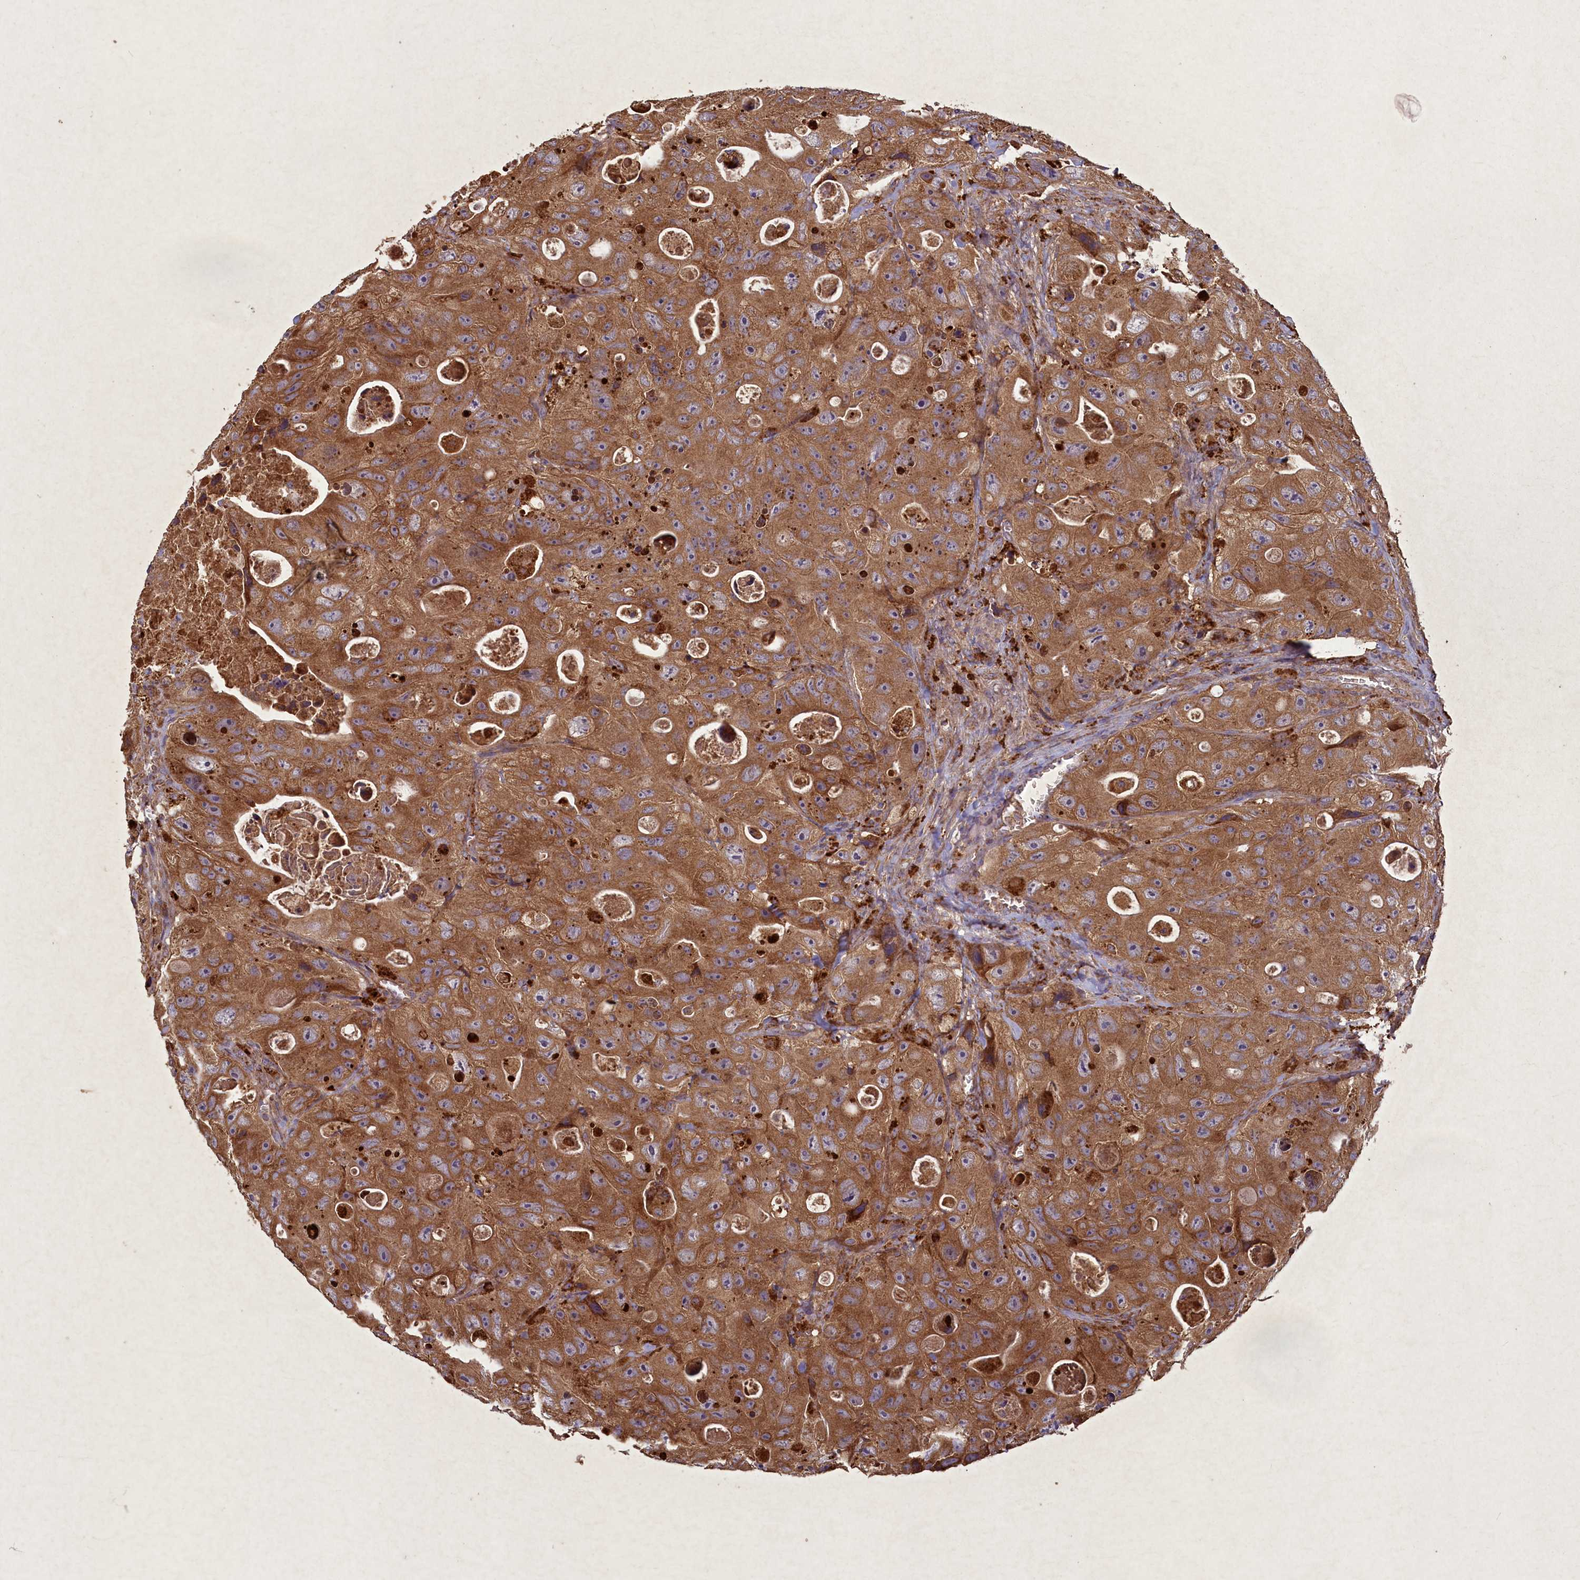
{"staining": {"intensity": "moderate", "quantity": ">75%", "location": "cytoplasmic/membranous"}, "tissue": "colorectal cancer", "cell_type": "Tumor cells", "image_type": "cancer", "snomed": [{"axis": "morphology", "description": "Adenocarcinoma, NOS"}, {"axis": "topography", "description": "Colon"}], "caption": "Immunohistochemical staining of adenocarcinoma (colorectal) shows medium levels of moderate cytoplasmic/membranous positivity in approximately >75% of tumor cells. The staining is performed using DAB (3,3'-diaminobenzidine) brown chromogen to label protein expression. The nuclei are counter-stained blue using hematoxylin.", "gene": "CIAO2B", "patient": {"sex": "female", "age": 46}}